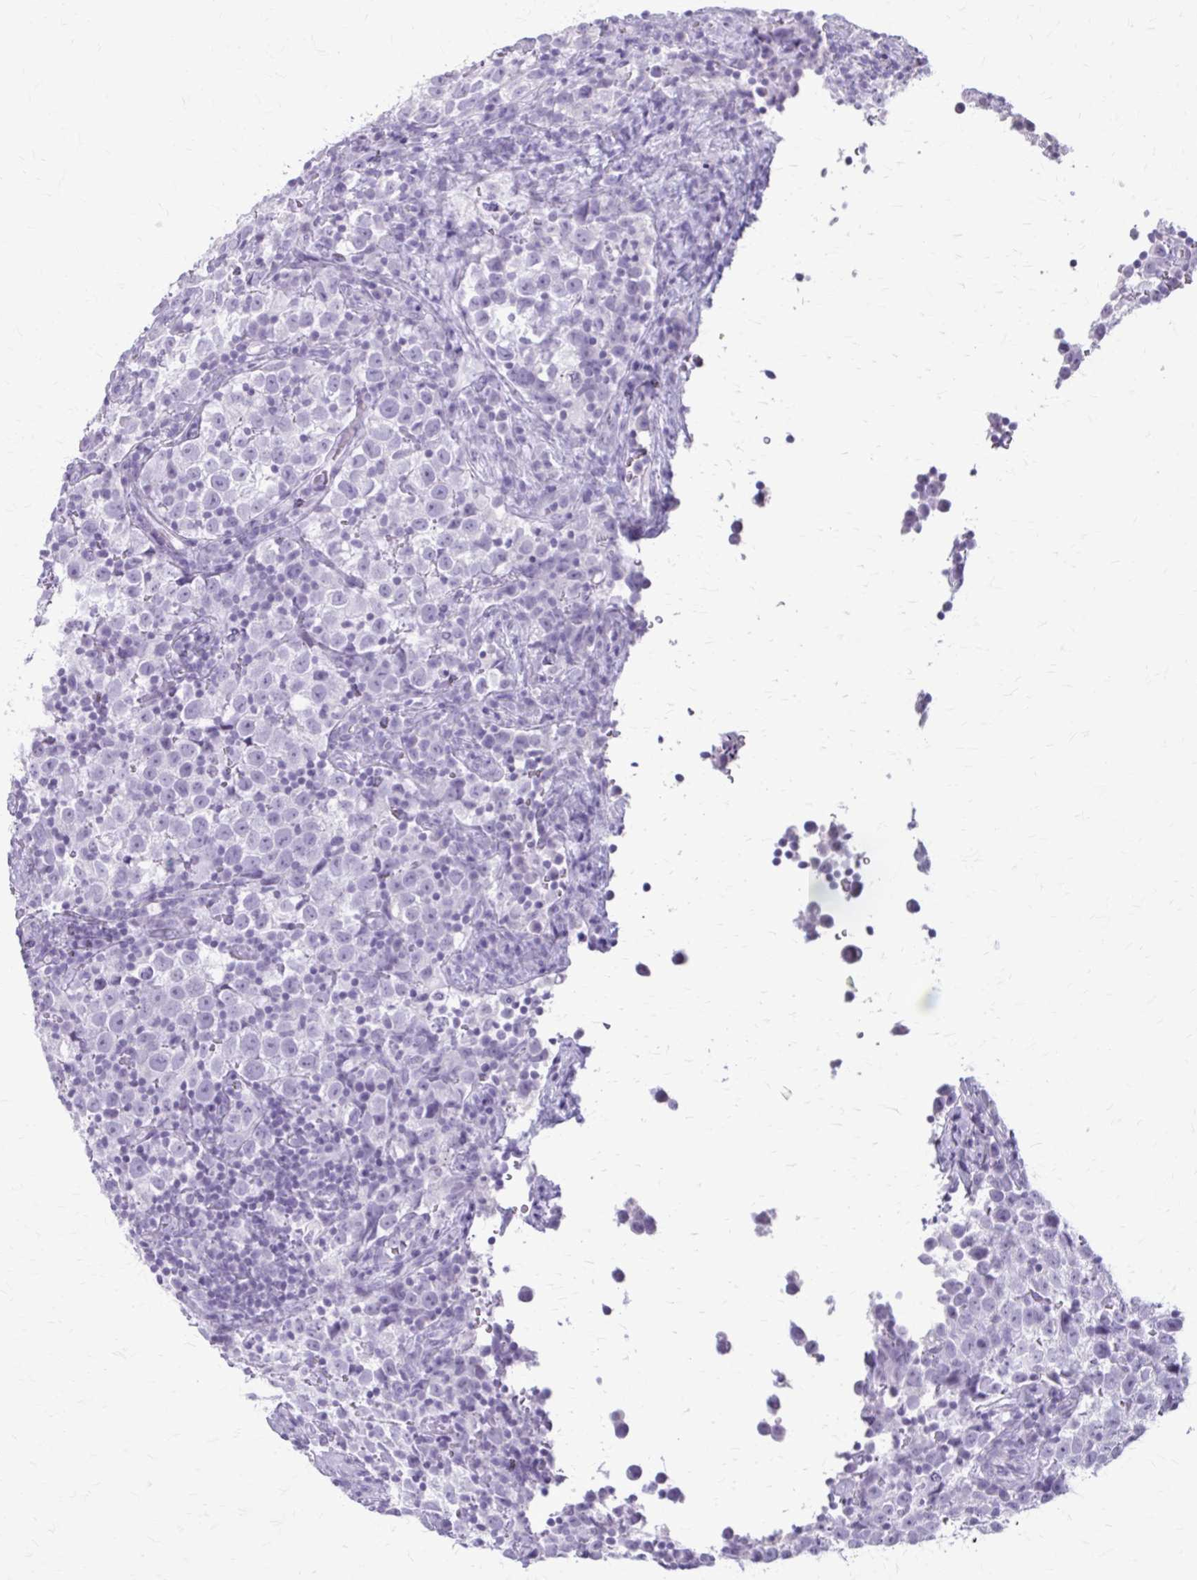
{"staining": {"intensity": "negative", "quantity": "none", "location": "none"}, "tissue": "testis cancer", "cell_type": "Tumor cells", "image_type": "cancer", "snomed": [{"axis": "morphology", "description": "Normal tissue, NOS"}, {"axis": "morphology", "description": "Seminoma, NOS"}, {"axis": "topography", "description": "Testis"}], "caption": "A micrograph of human testis cancer is negative for staining in tumor cells. (Stains: DAB IHC with hematoxylin counter stain, Microscopy: brightfield microscopy at high magnification).", "gene": "KRT5", "patient": {"sex": "male", "age": 43}}